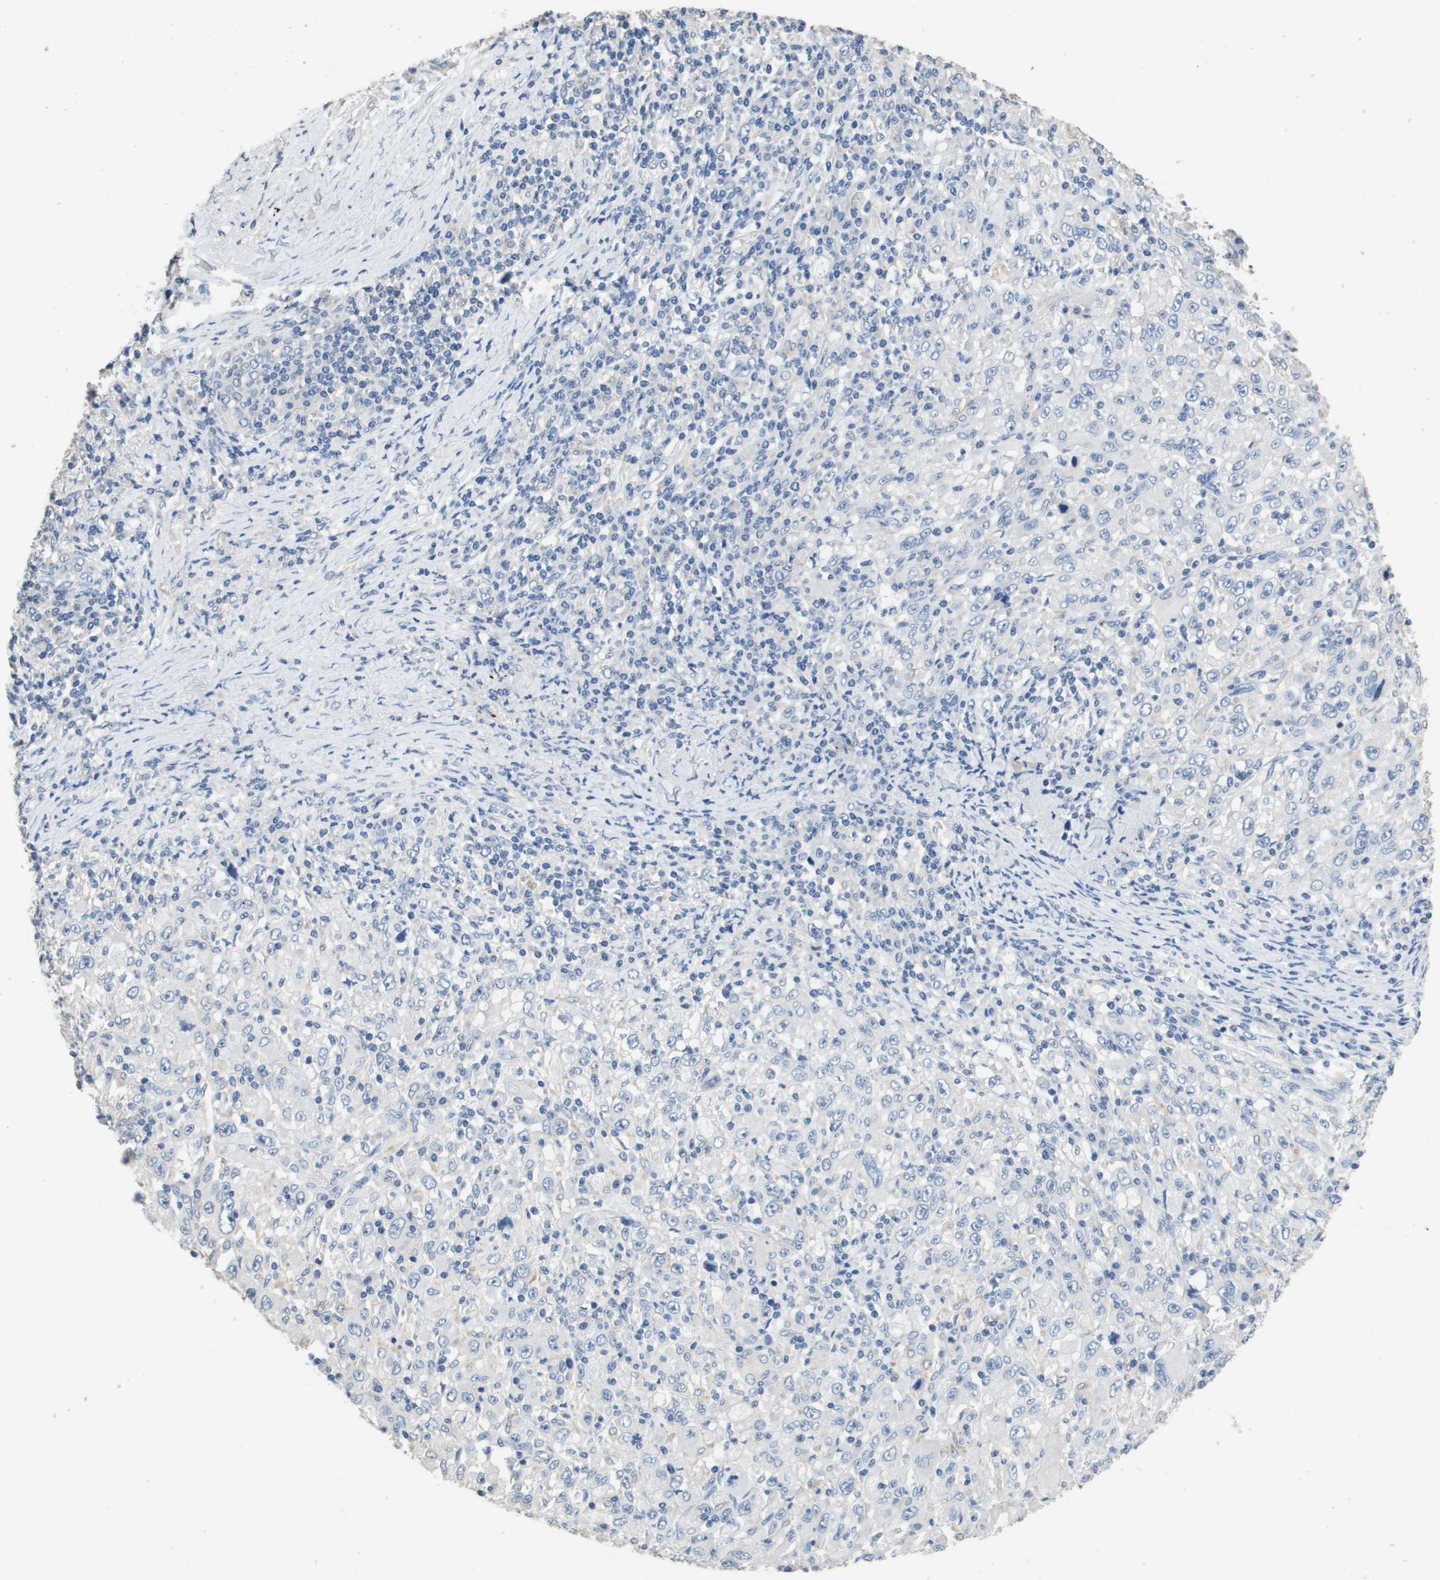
{"staining": {"intensity": "negative", "quantity": "none", "location": "none"}, "tissue": "melanoma", "cell_type": "Tumor cells", "image_type": "cancer", "snomed": [{"axis": "morphology", "description": "Malignant melanoma, Metastatic site"}, {"axis": "topography", "description": "Skin"}], "caption": "Tumor cells show no significant protein staining in melanoma.", "gene": "MT3", "patient": {"sex": "female", "age": 56}}